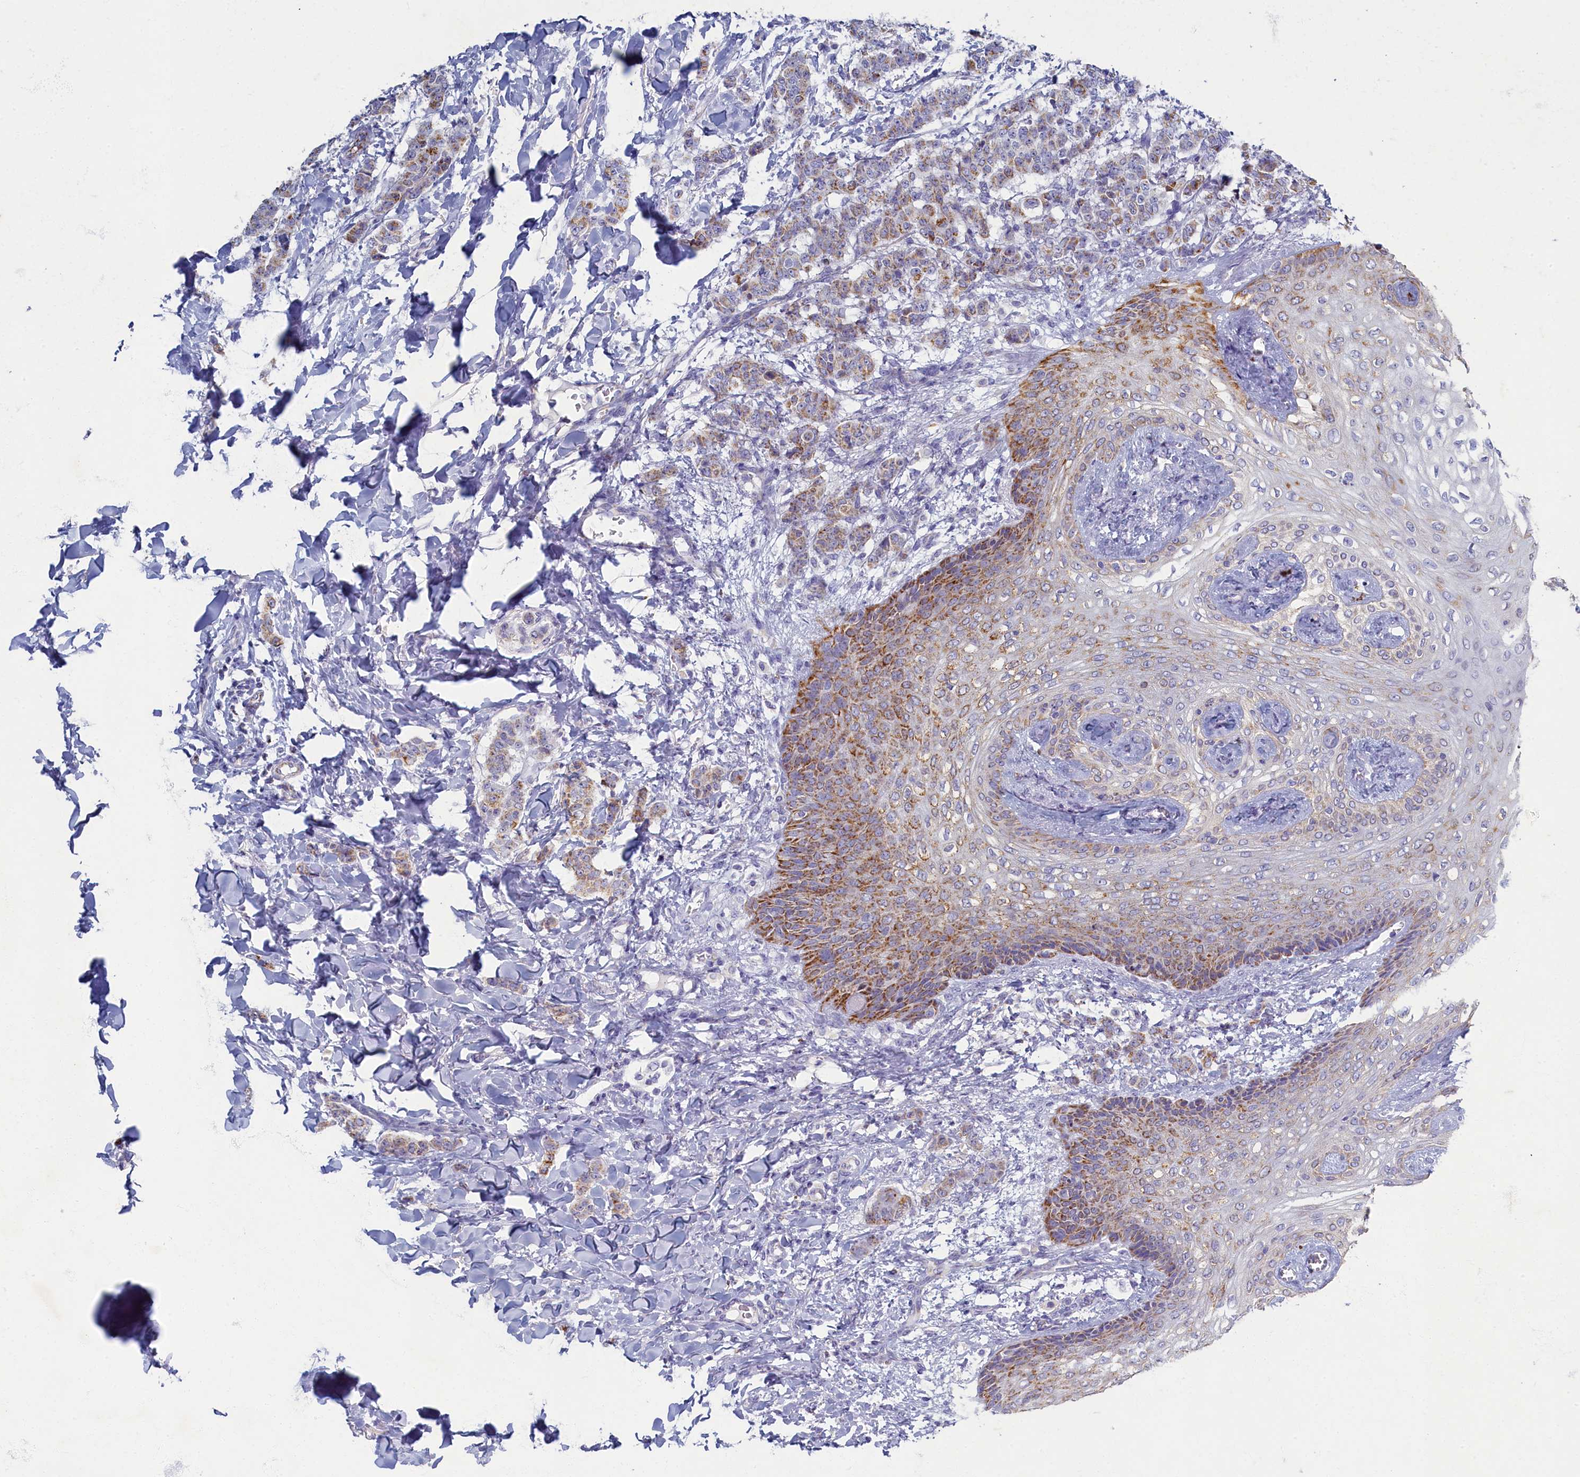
{"staining": {"intensity": "moderate", "quantity": ">75%", "location": "cytoplasmic/membranous"}, "tissue": "breast cancer", "cell_type": "Tumor cells", "image_type": "cancer", "snomed": [{"axis": "morphology", "description": "Duct carcinoma"}, {"axis": "topography", "description": "Breast"}], "caption": "Protein staining of breast cancer (infiltrating ductal carcinoma) tissue reveals moderate cytoplasmic/membranous positivity in about >75% of tumor cells.", "gene": "OCIAD2", "patient": {"sex": "female", "age": 40}}